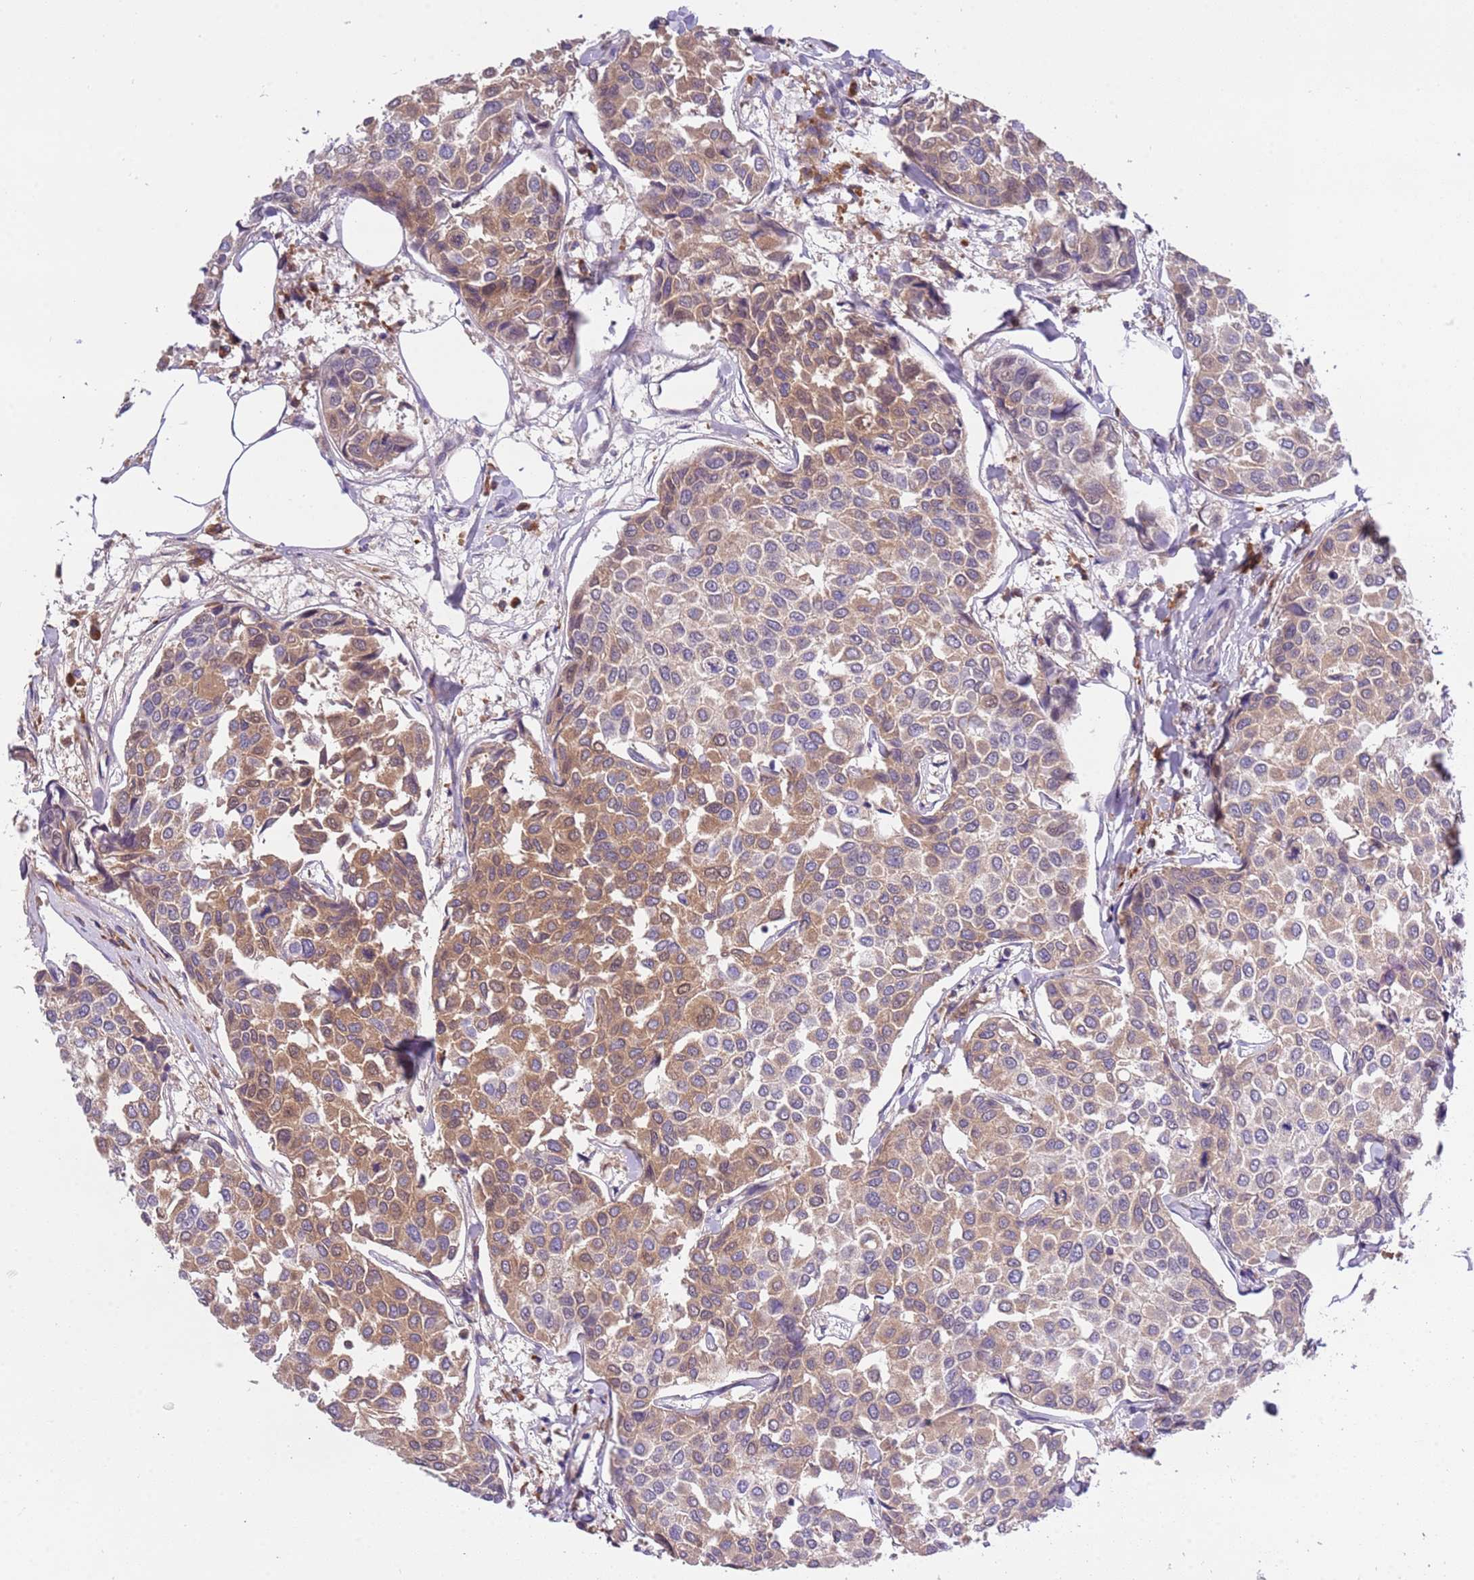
{"staining": {"intensity": "moderate", "quantity": "25%-75%", "location": "cytoplasmic/membranous"}, "tissue": "breast cancer", "cell_type": "Tumor cells", "image_type": "cancer", "snomed": [{"axis": "morphology", "description": "Duct carcinoma"}, {"axis": "topography", "description": "Breast"}], "caption": "DAB (3,3'-diaminobenzidine) immunohistochemical staining of breast invasive ductal carcinoma demonstrates moderate cytoplasmic/membranous protein positivity in approximately 25%-75% of tumor cells.", "gene": "MAGEF1", "patient": {"sex": "female", "age": 55}}